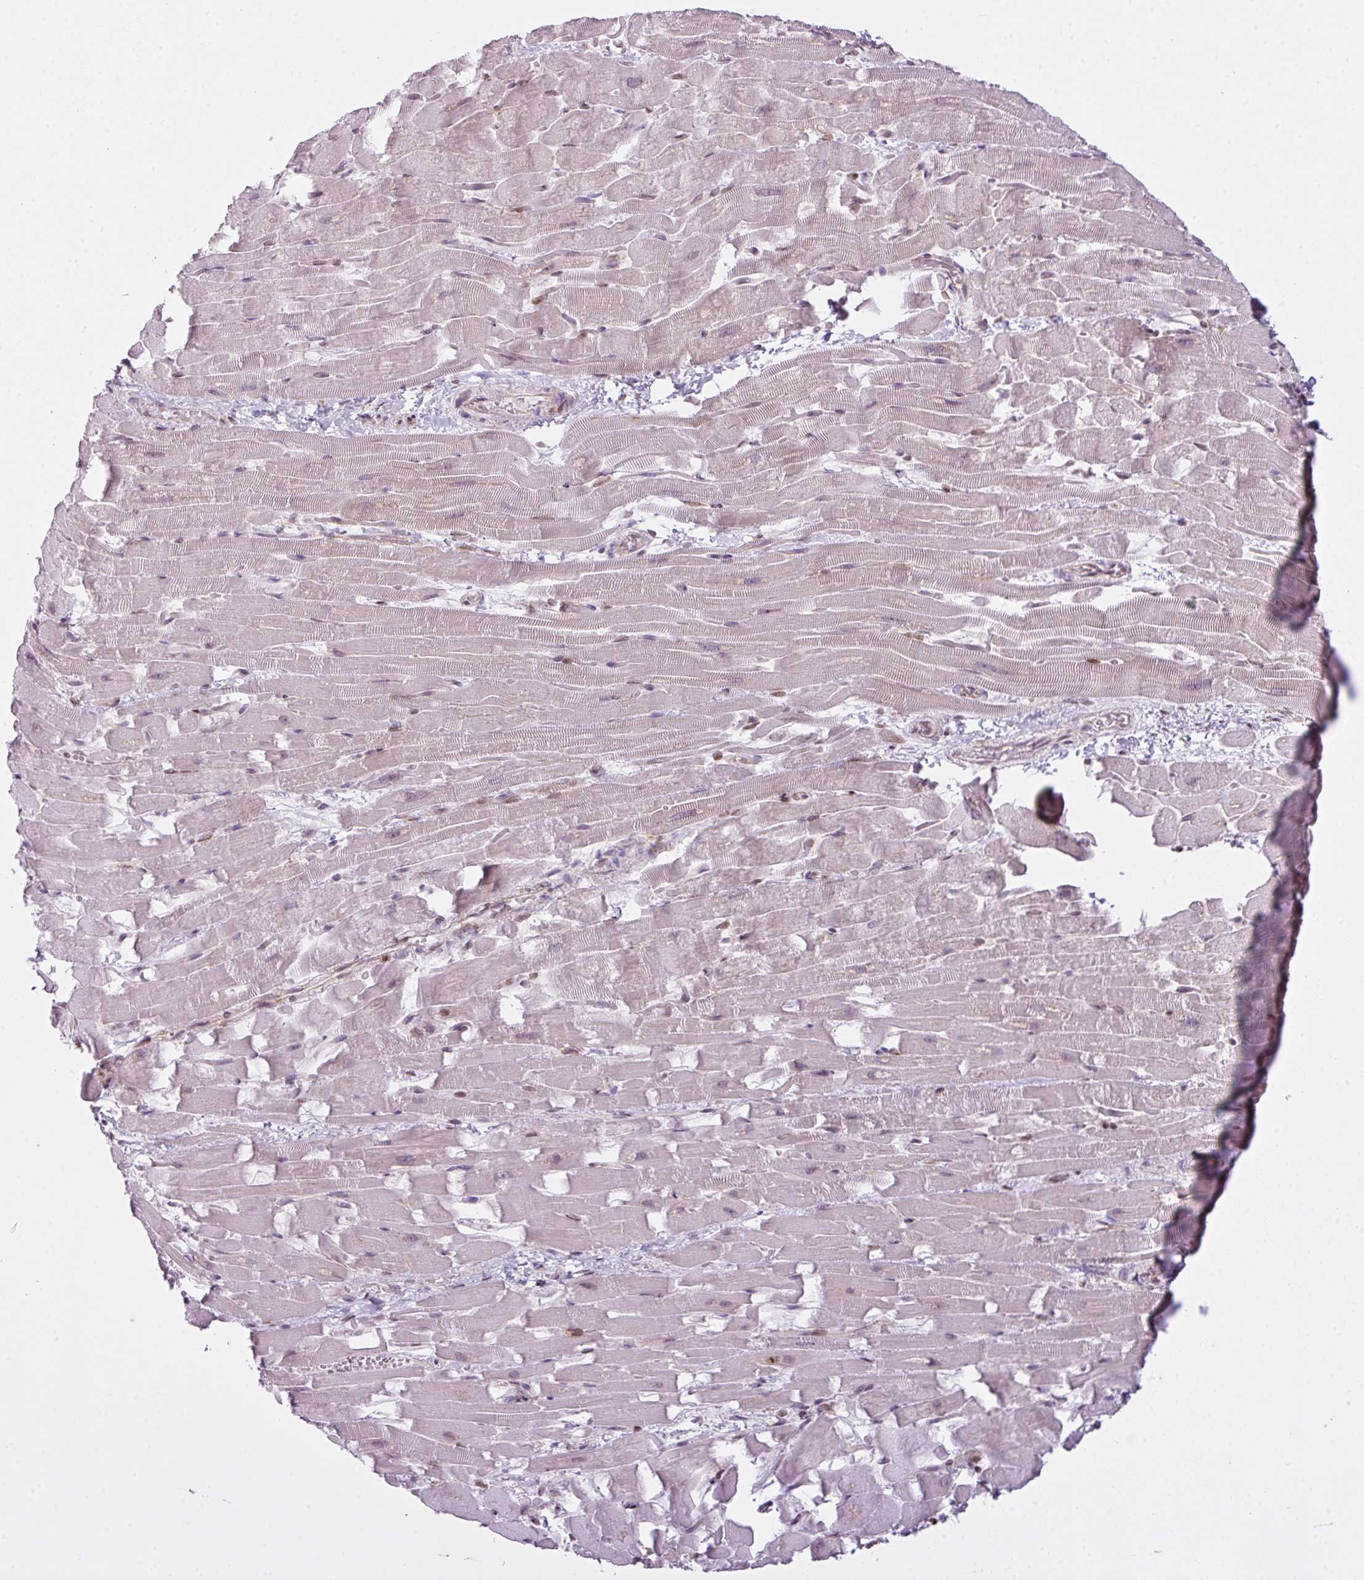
{"staining": {"intensity": "strong", "quantity": "<25%", "location": "nuclear"}, "tissue": "heart muscle", "cell_type": "Cardiomyocytes", "image_type": "normal", "snomed": [{"axis": "morphology", "description": "Normal tissue, NOS"}, {"axis": "topography", "description": "Heart"}], "caption": "IHC histopathology image of benign human heart muscle stained for a protein (brown), which shows medium levels of strong nuclear positivity in approximately <25% of cardiomyocytes.", "gene": "ARL6IP4", "patient": {"sex": "male", "age": 37}}